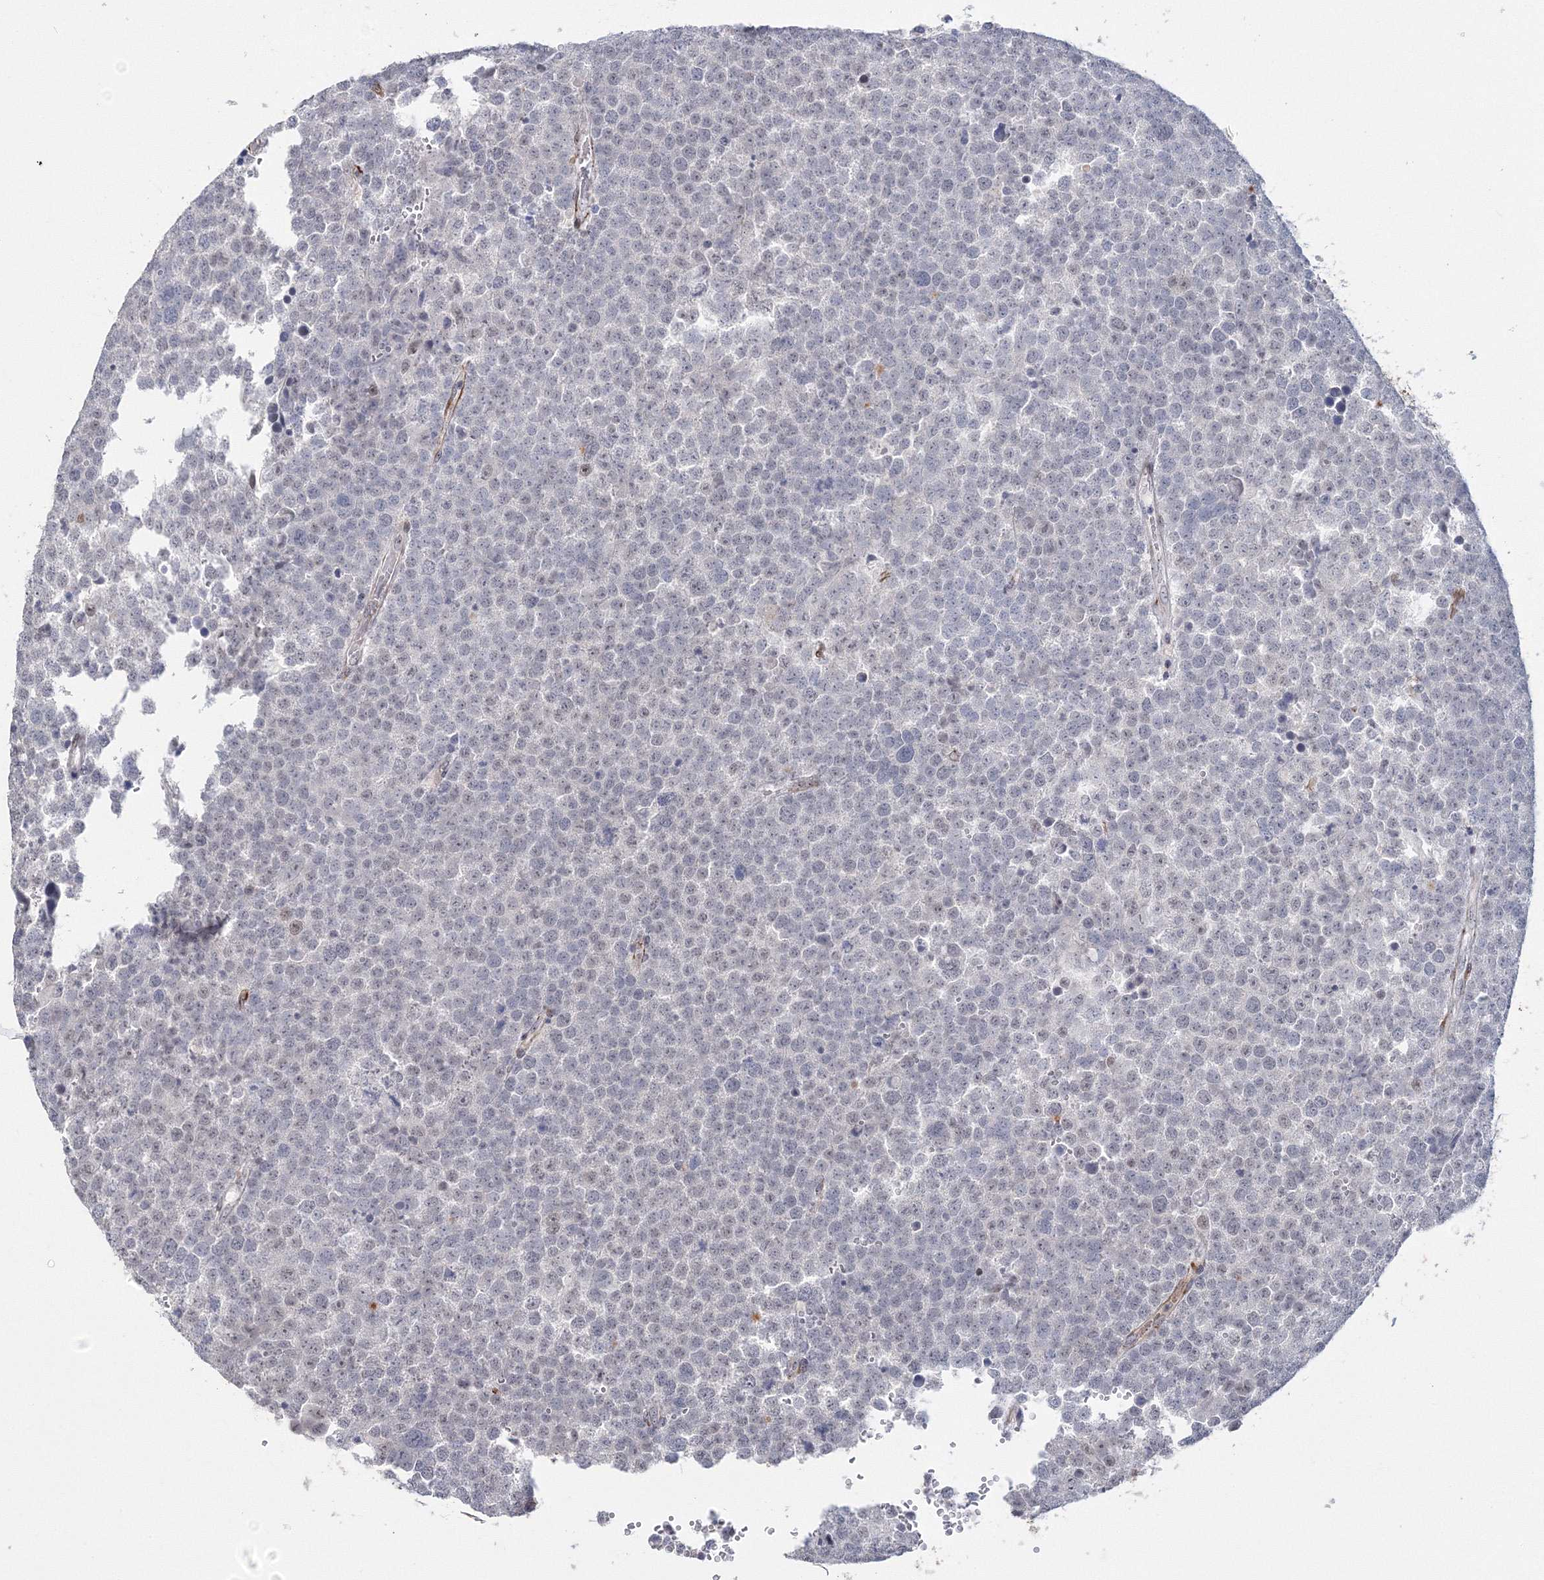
{"staining": {"intensity": "negative", "quantity": "none", "location": "none"}, "tissue": "testis cancer", "cell_type": "Tumor cells", "image_type": "cancer", "snomed": [{"axis": "morphology", "description": "Seminoma, NOS"}, {"axis": "topography", "description": "Testis"}], "caption": "The photomicrograph reveals no staining of tumor cells in testis seminoma.", "gene": "SIRT7", "patient": {"sex": "male", "age": 71}}